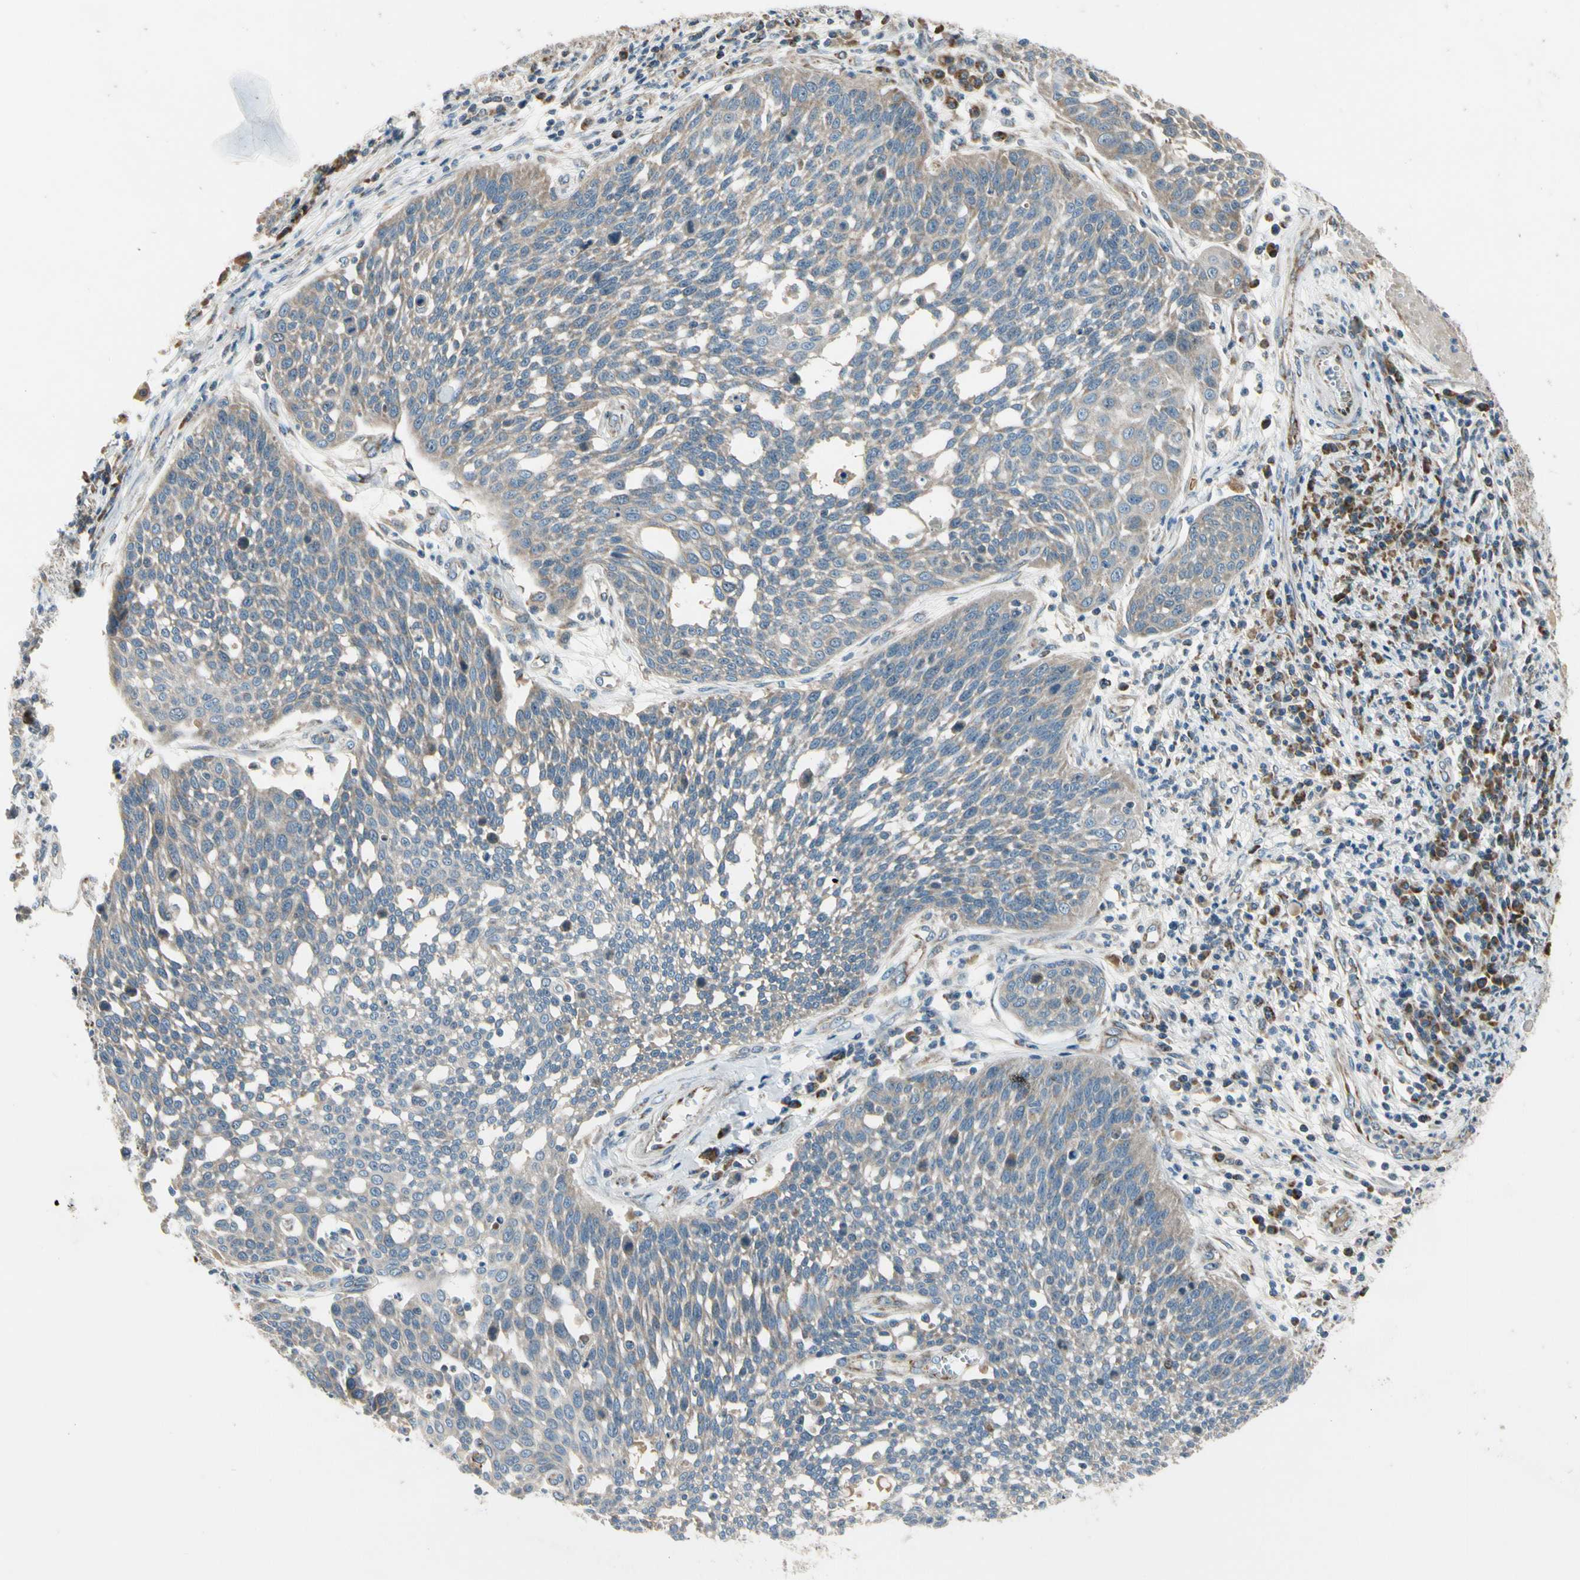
{"staining": {"intensity": "weak", "quantity": ">75%", "location": "cytoplasmic/membranous"}, "tissue": "cervical cancer", "cell_type": "Tumor cells", "image_type": "cancer", "snomed": [{"axis": "morphology", "description": "Squamous cell carcinoma, NOS"}, {"axis": "topography", "description": "Cervix"}], "caption": "Human squamous cell carcinoma (cervical) stained with a protein marker demonstrates weak staining in tumor cells.", "gene": "NPHP3", "patient": {"sex": "female", "age": 34}}